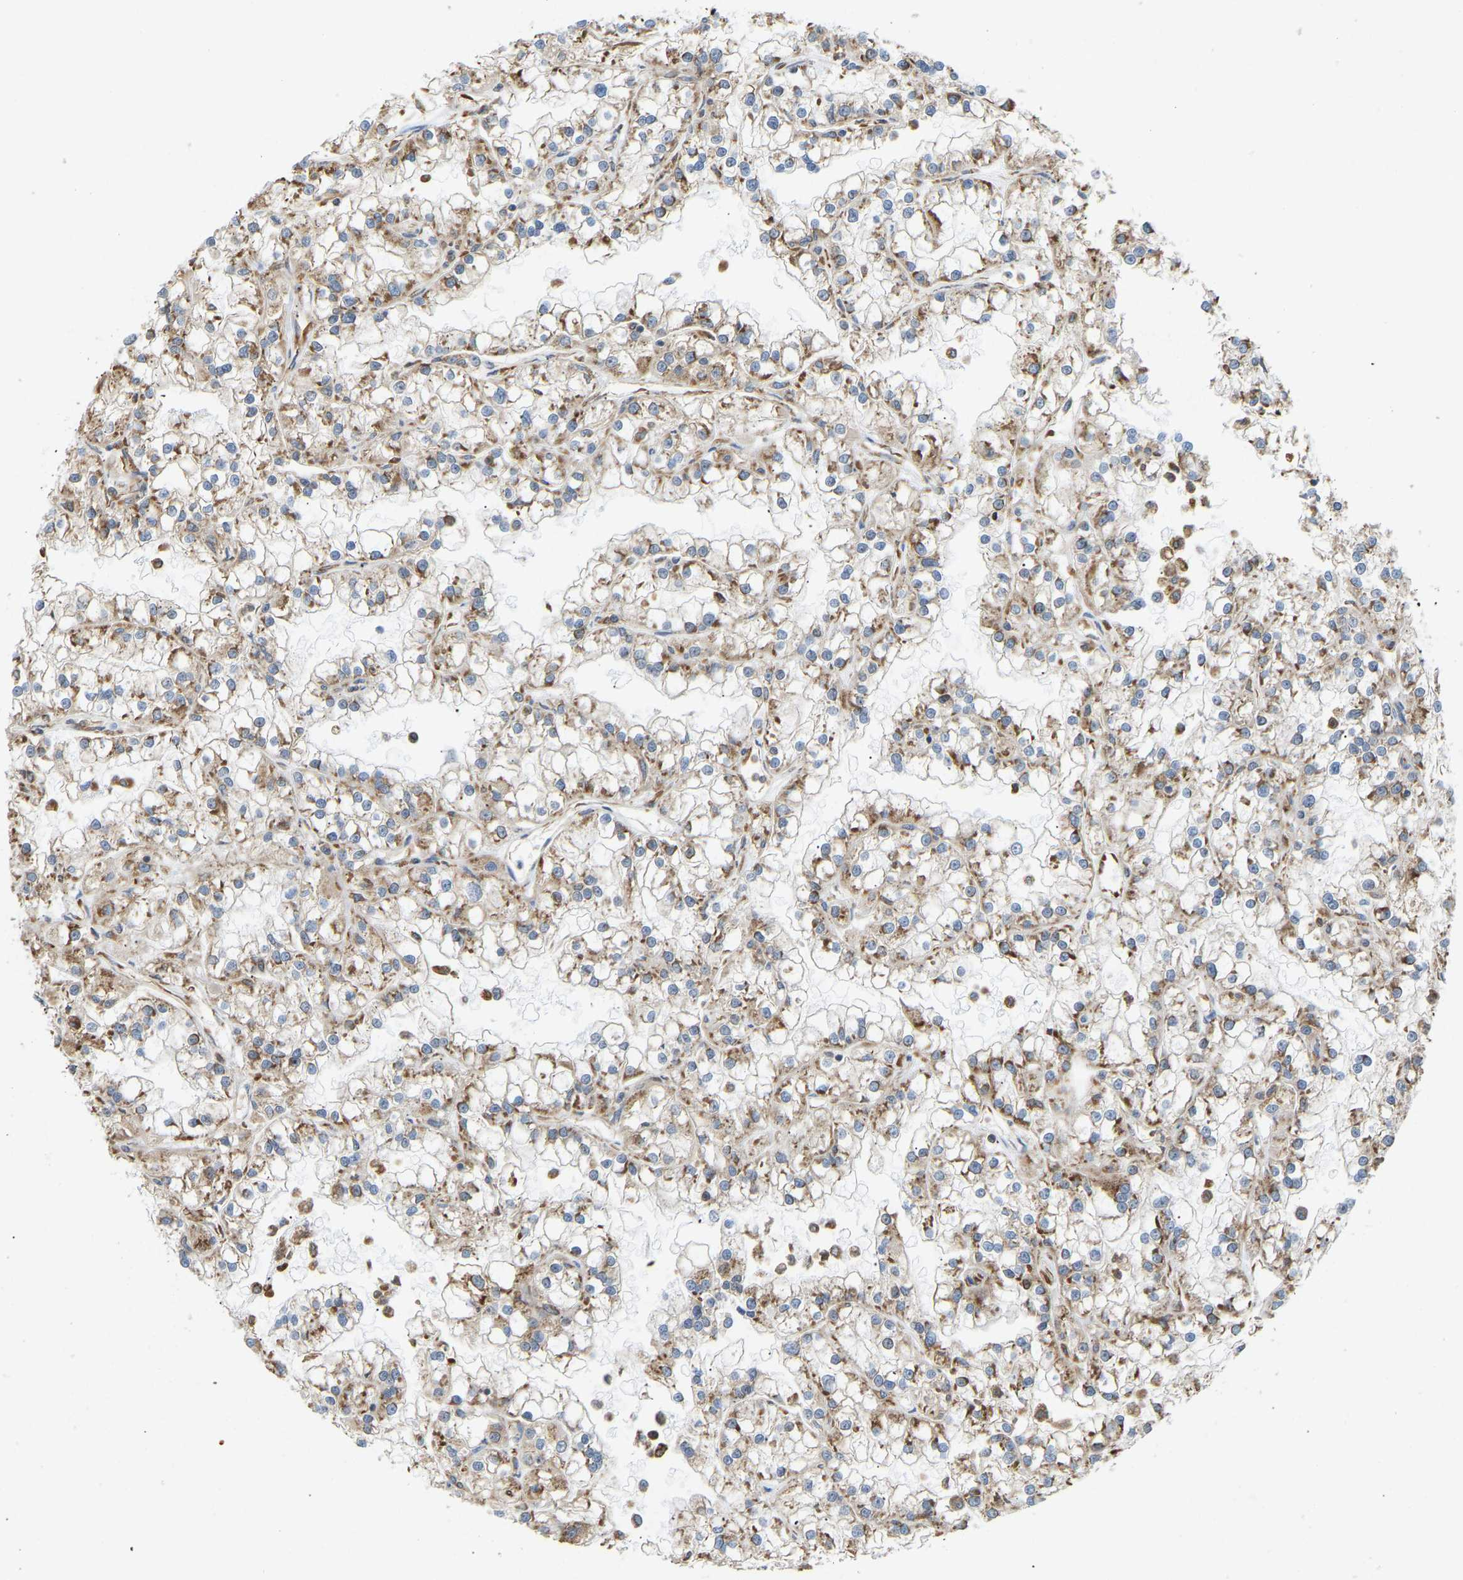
{"staining": {"intensity": "moderate", "quantity": ">75%", "location": "cytoplasmic/membranous"}, "tissue": "renal cancer", "cell_type": "Tumor cells", "image_type": "cancer", "snomed": [{"axis": "morphology", "description": "Adenocarcinoma, NOS"}, {"axis": "topography", "description": "Kidney"}], "caption": "This is a photomicrograph of immunohistochemistry (IHC) staining of renal cancer, which shows moderate expression in the cytoplasmic/membranous of tumor cells.", "gene": "RPS6KB2", "patient": {"sex": "female", "age": 52}}